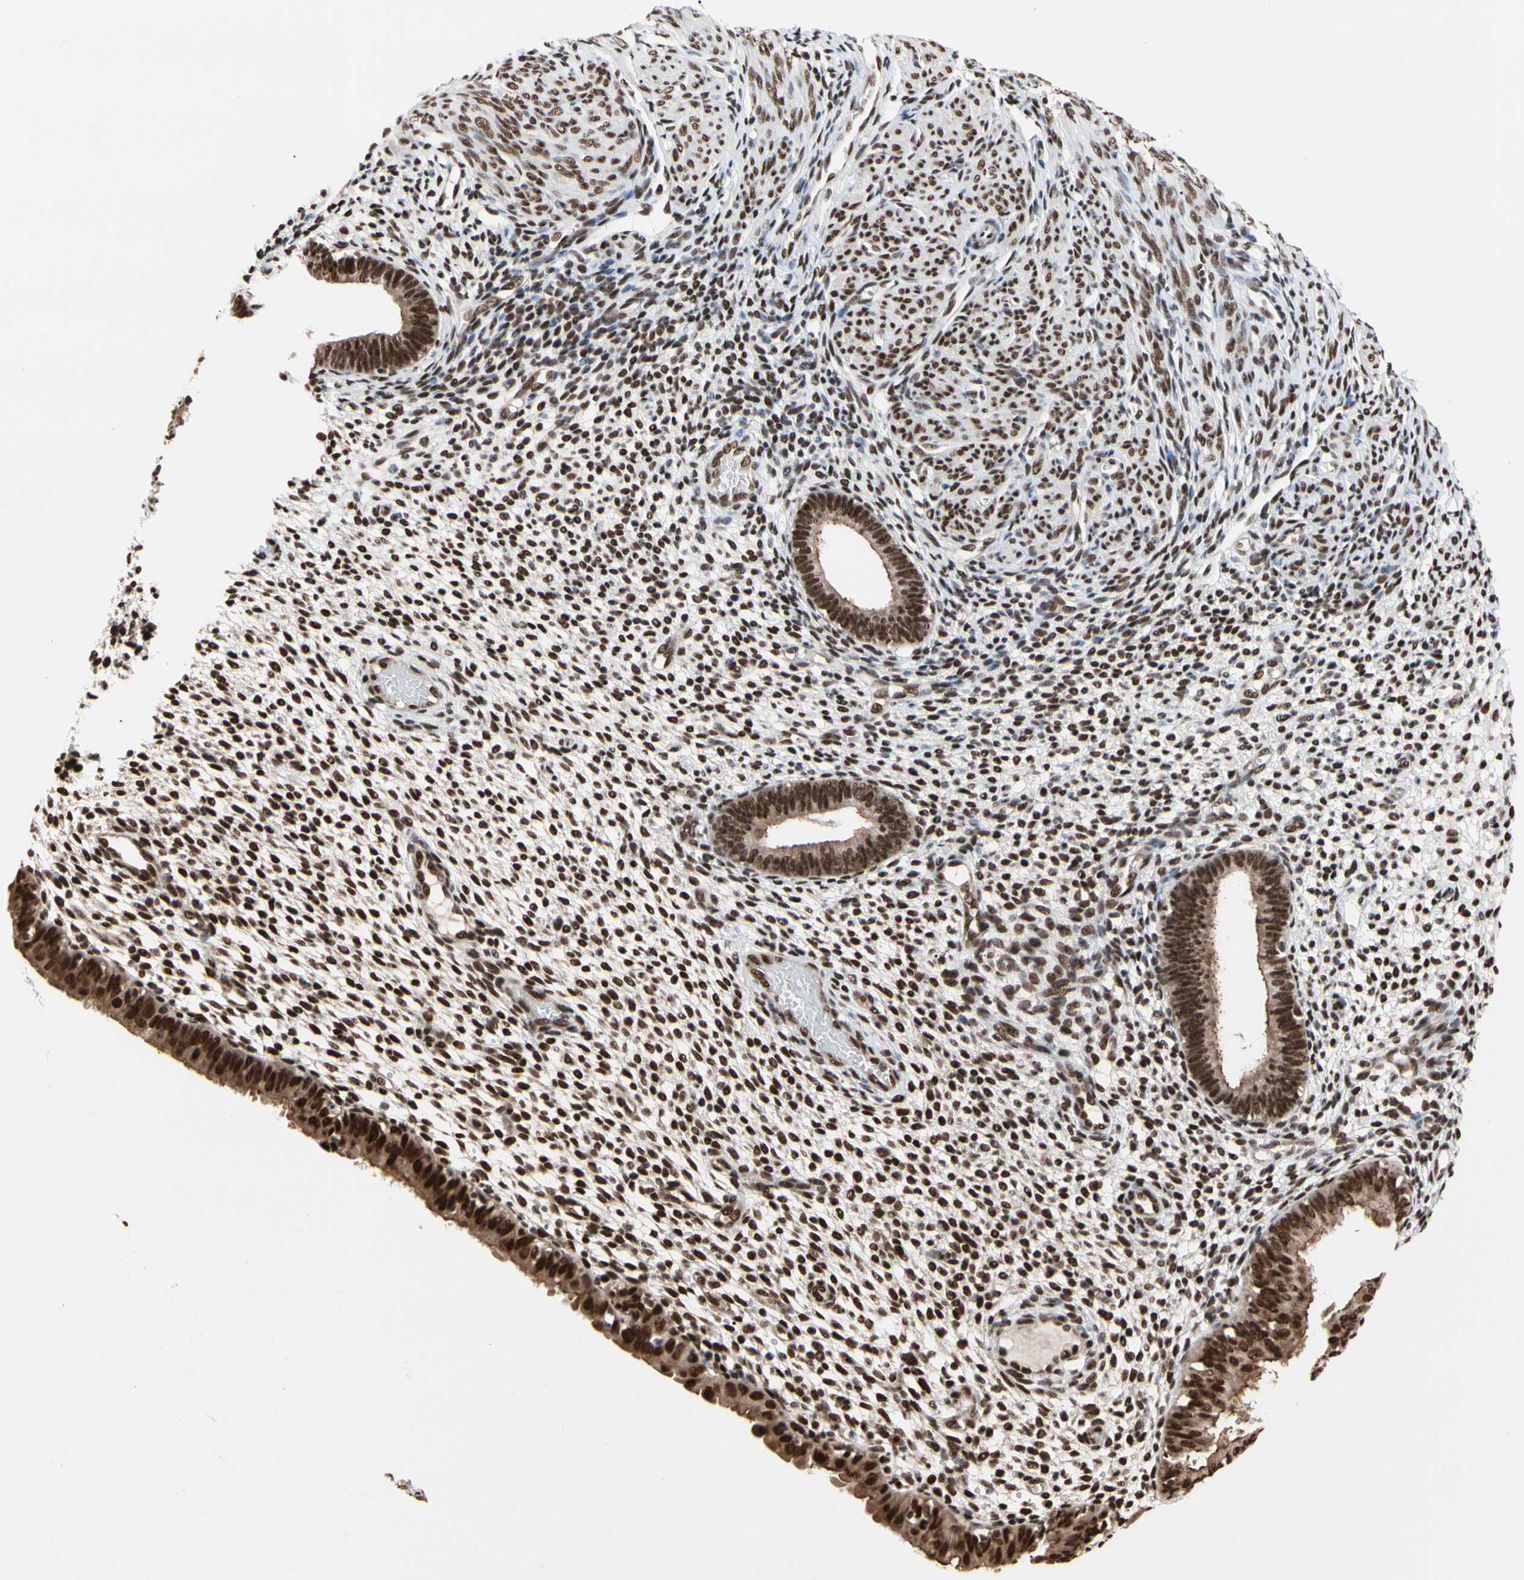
{"staining": {"intensity": "strong", "quantity": ">75%", "location": "nuclear"}, "tissue": "endometrium", "cell_type": "Cells in endometrial stroma", "image_type": "normal", "snomed": [{"axis": "morphology", "description": "Normal tissue, NOS"}, {"axis": "topography", "description": "Endometrium"}], "caption": "The micrograph reveals staining of benign endometrium, revealing strong nuclear protein positivity (brown color) within cells in endometrial stroma. The staining was performed using DAB (3,3'-diaminobenzidine) to visualize the protein expression in brown, while the nuclei were stained in blue with hematoxylin (Magnification: 20x).", "gene": "FAM98B", "patient": {"sex": "female", "age": 61}}